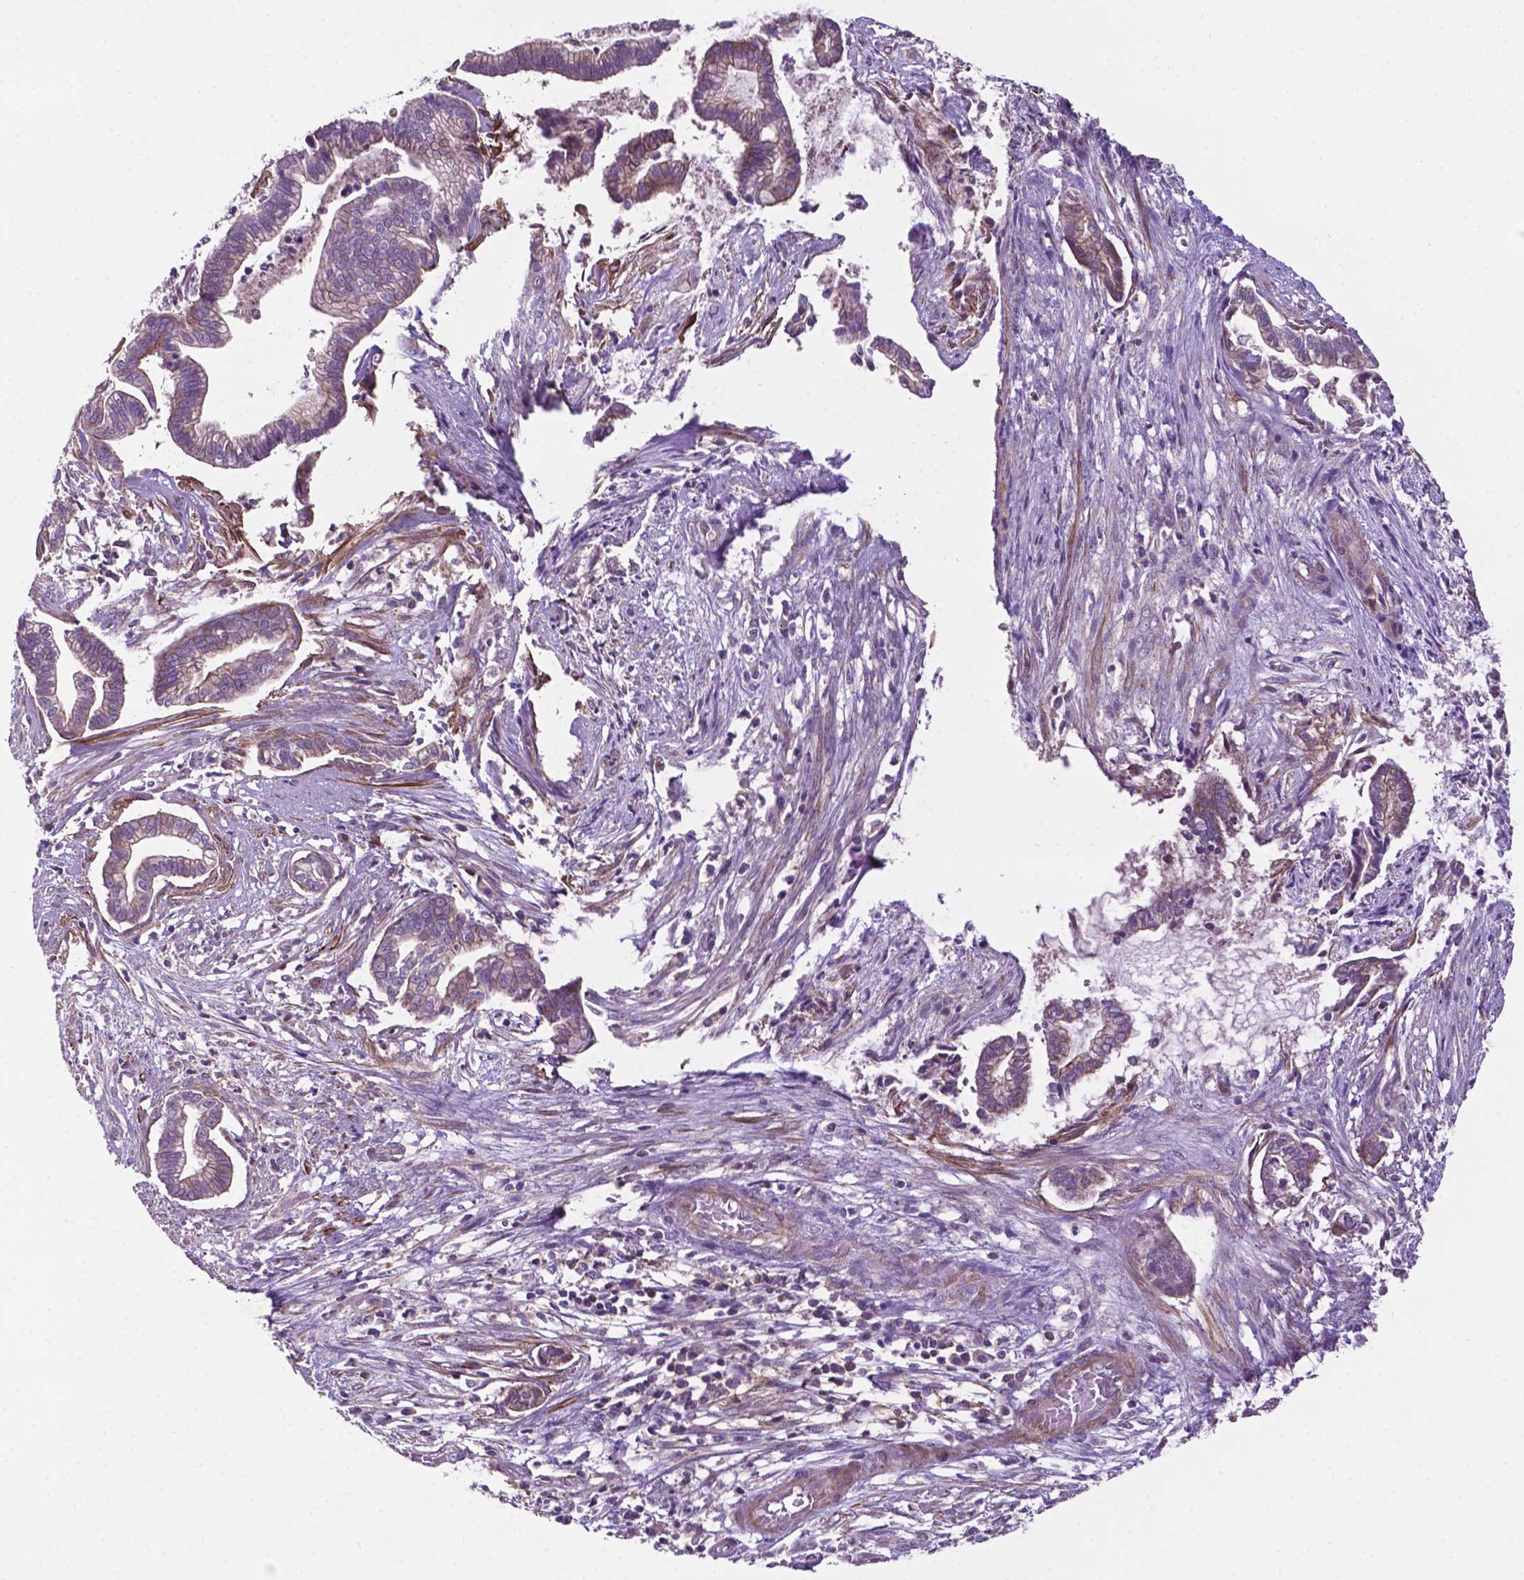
{"staining": {"intensity": "negative", "quantity": "none", "location": "none"}, "tissue": "cervical cancer", "cell_type": "Tumor cells", "image_type": "cancer", "snomed": [{"axis": "morphology", "description": "Adenocarcinoma, NOS"}, {"axis": "topography", "description": "Cervix"}], "caption": "Cervical cancer (adenocarcinoma) was stained to show a protein in brown. There is no significant staining in tumor cells.", "gene": "BMP4", "patient": {"sex": "female", "age": 62}}